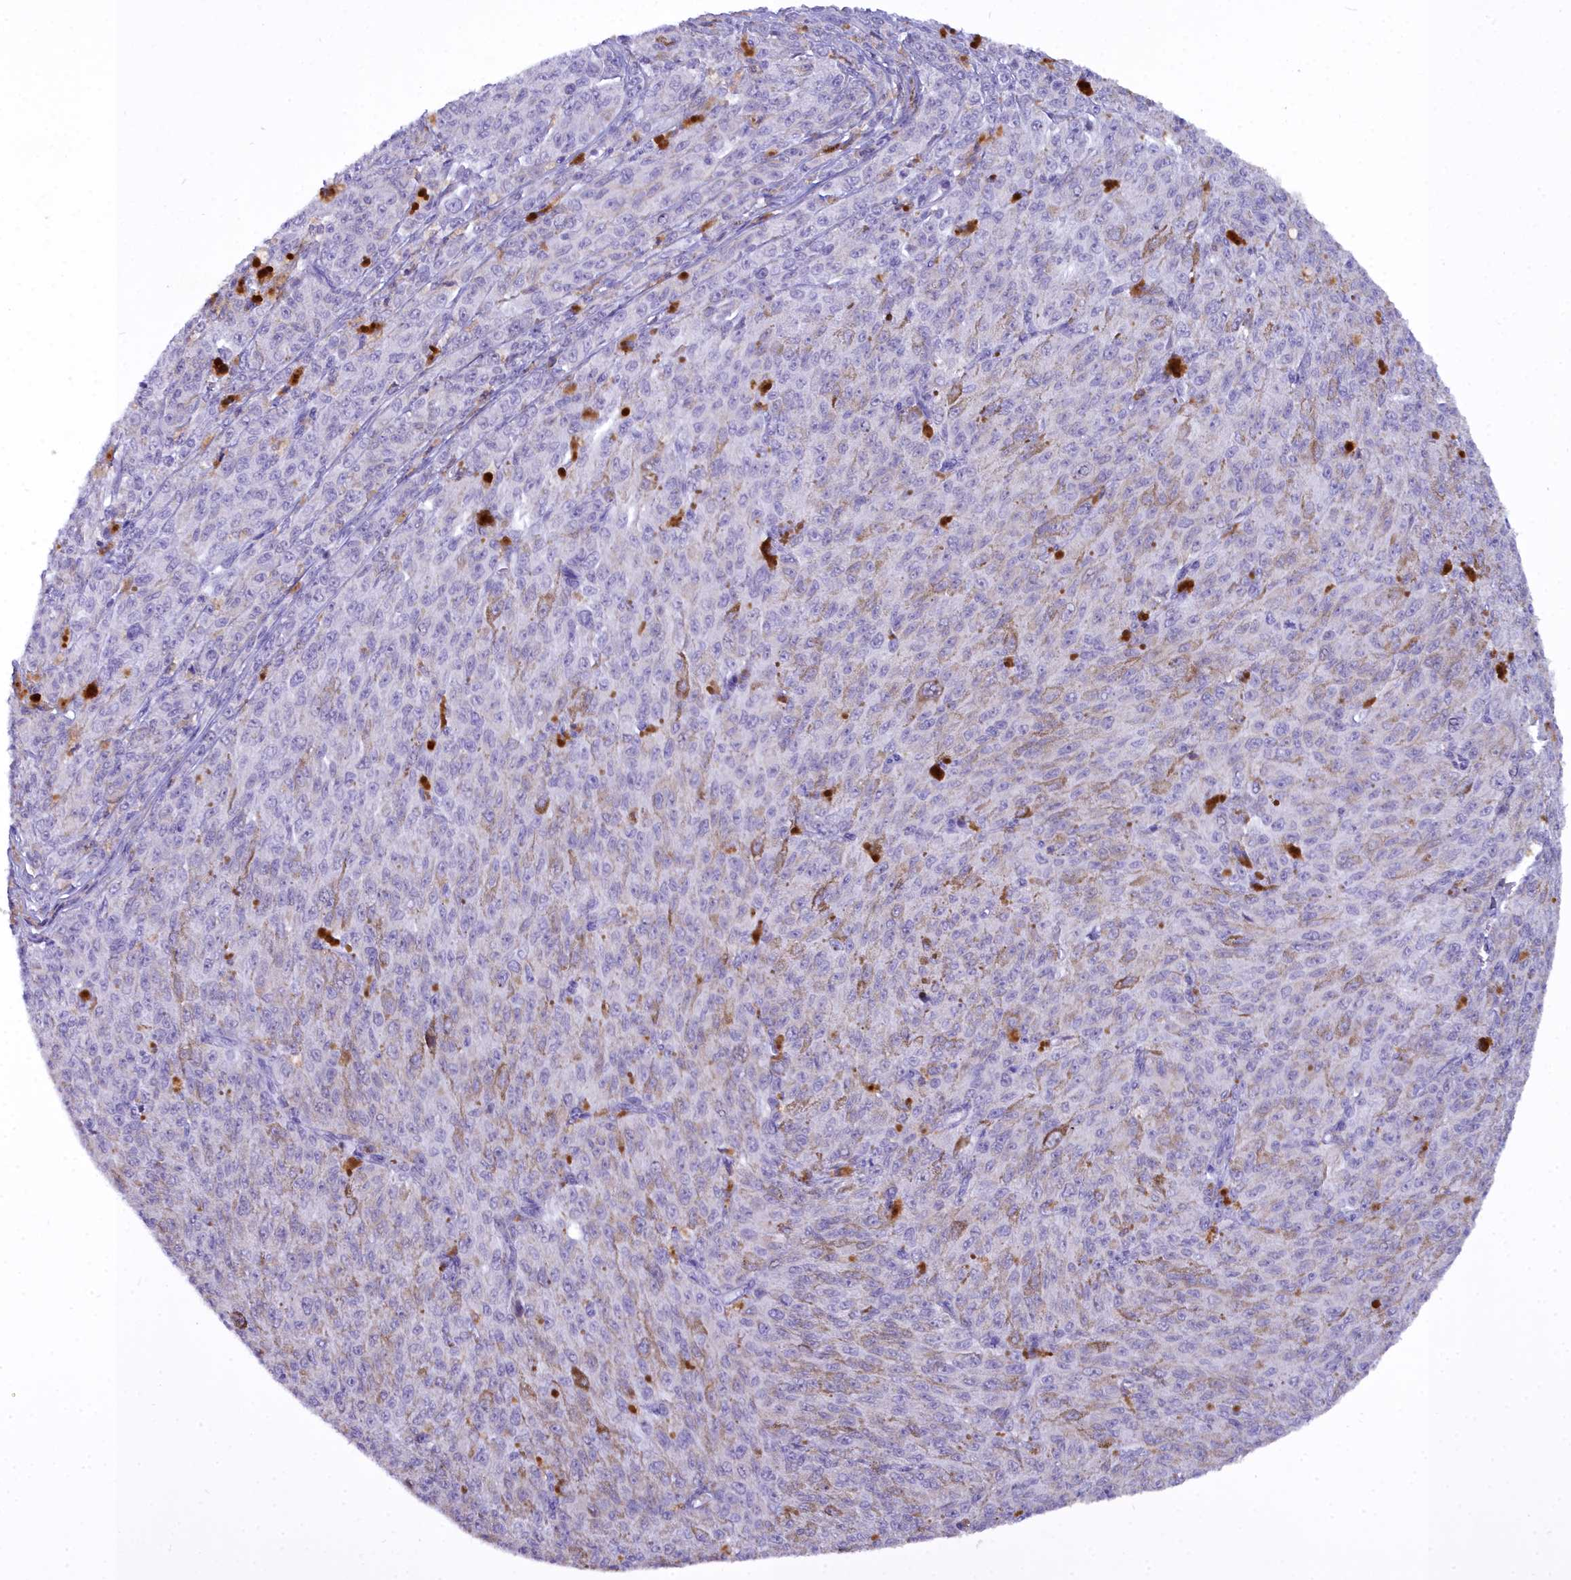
{"staining": {"intensity": "negative", "quantity": "none", "location": "none"}, "tissue": "melanoma", "cell_type": "Tumor cells", "image_type": "cancer", "snomed": [{"axis": "morphology", "description": "Malignant melanoma, NOS"}, {"axis": "topography", "description": "Skin"}], "caption": "This is an immunohistochemistry histopathology image of human malignant melanoma. There is no staining in tumor cells.", "gene": "BLNK", "patient": {"sex": "female", "age": 52}}